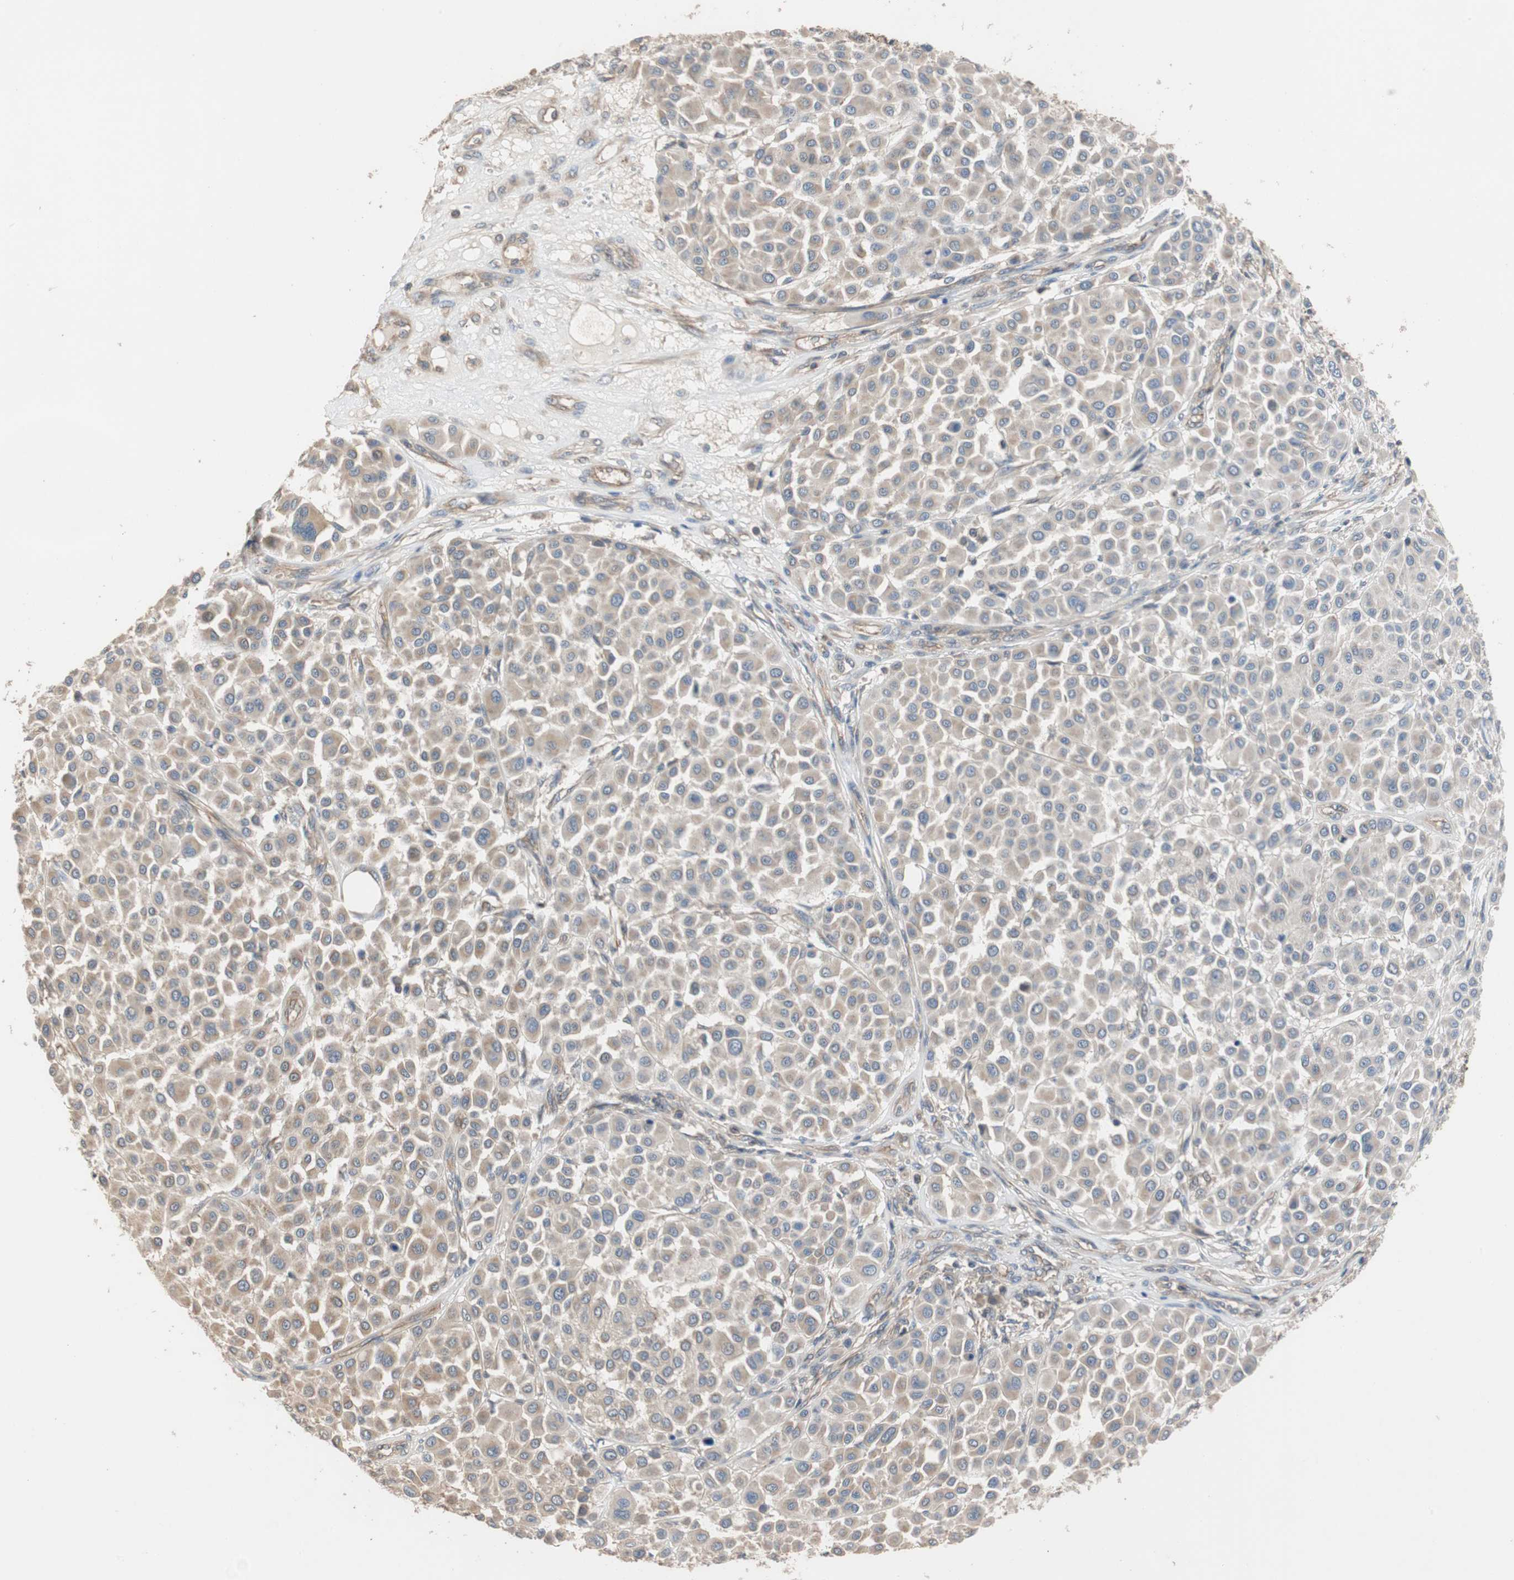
{"staining": {"intensity": "weak", "quantity": ">75%", "location": "cytoplasmic/membranous"}, "tissue": "melanoma", "cell_type": "Tumor cells", "image_type": "cancer", "snomed": [{"axis": "morphology", "description": "Malignant melanoma, Metastatic site"}, {"axis": "topography", "description": "Soft tissue"}], "caption": "Immunohistochemical staining of malignant melanoma (metastatic site) exhibits low levels of weak cytoplasmic/membranous positivity in about >75% of tumor cells. Using DAB (3,3'-diaminobenzidine) (brown) and hematoxylin (blue) stains, captured at high magnification using brightfield microscopy.", "gene": "MAP4K2", "patient": {"sex": "male", "age": 41}}